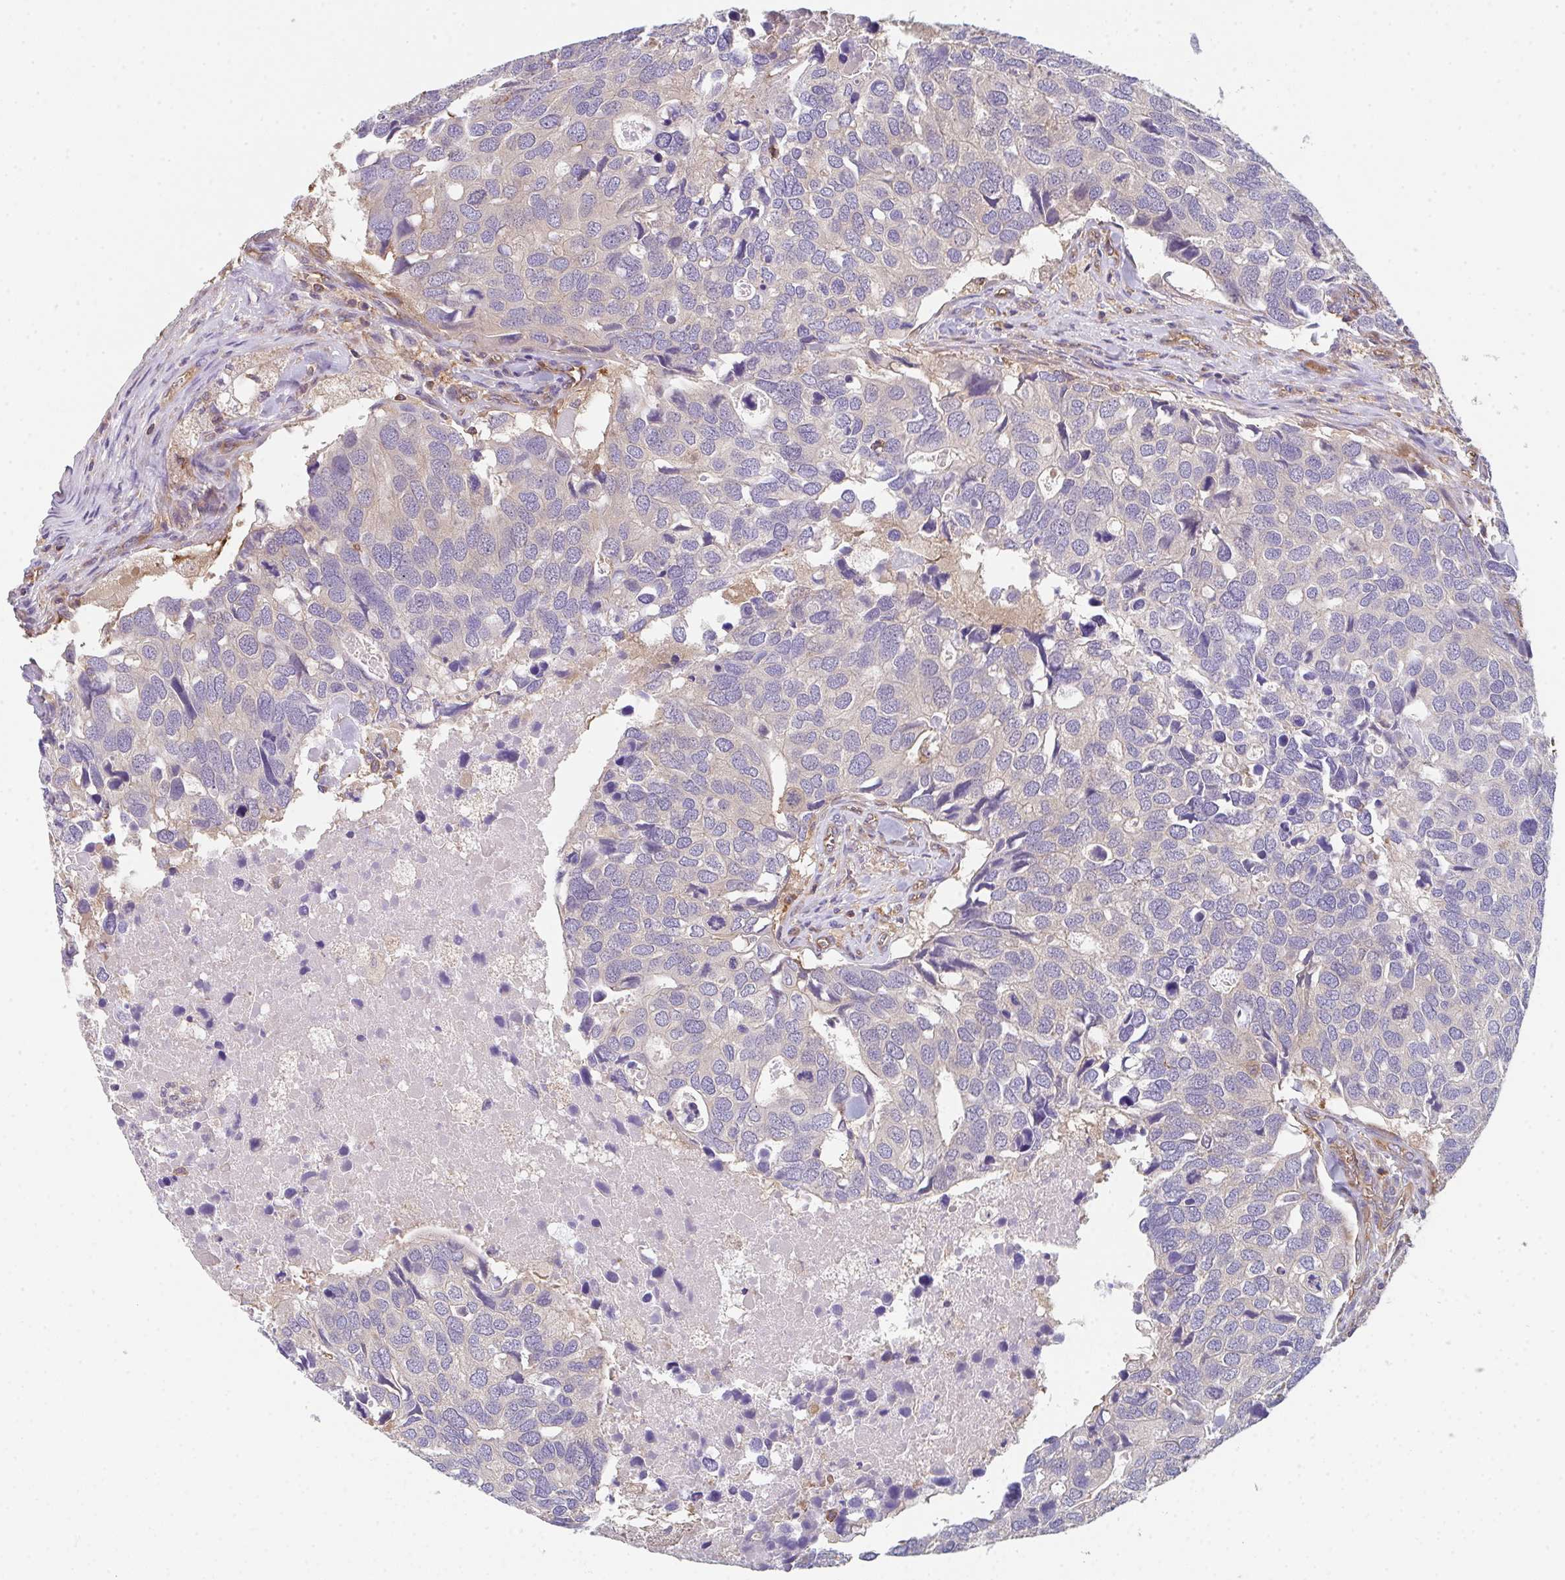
{"staining": {"intensity": "negative", "quantity": "none", "location": "none"}, "tissue": "breast cancer", "cell_type": "Tumor cells", "image_type": "cancer", "snomed": [{"axis": "morphology", "description": "Duct carcinoma"}, {"axis": "topography", "description": "Breast"}], "caption": "Immunohistochemistry (IHC) histopathology image of neoplastic tissue: breast infiltrating ductal carcinoma stained with DAB reveals no significant protein staining in tumor cells.", "gene": "TMEM229A", "patient": {"sex": "female", "age": 83}}